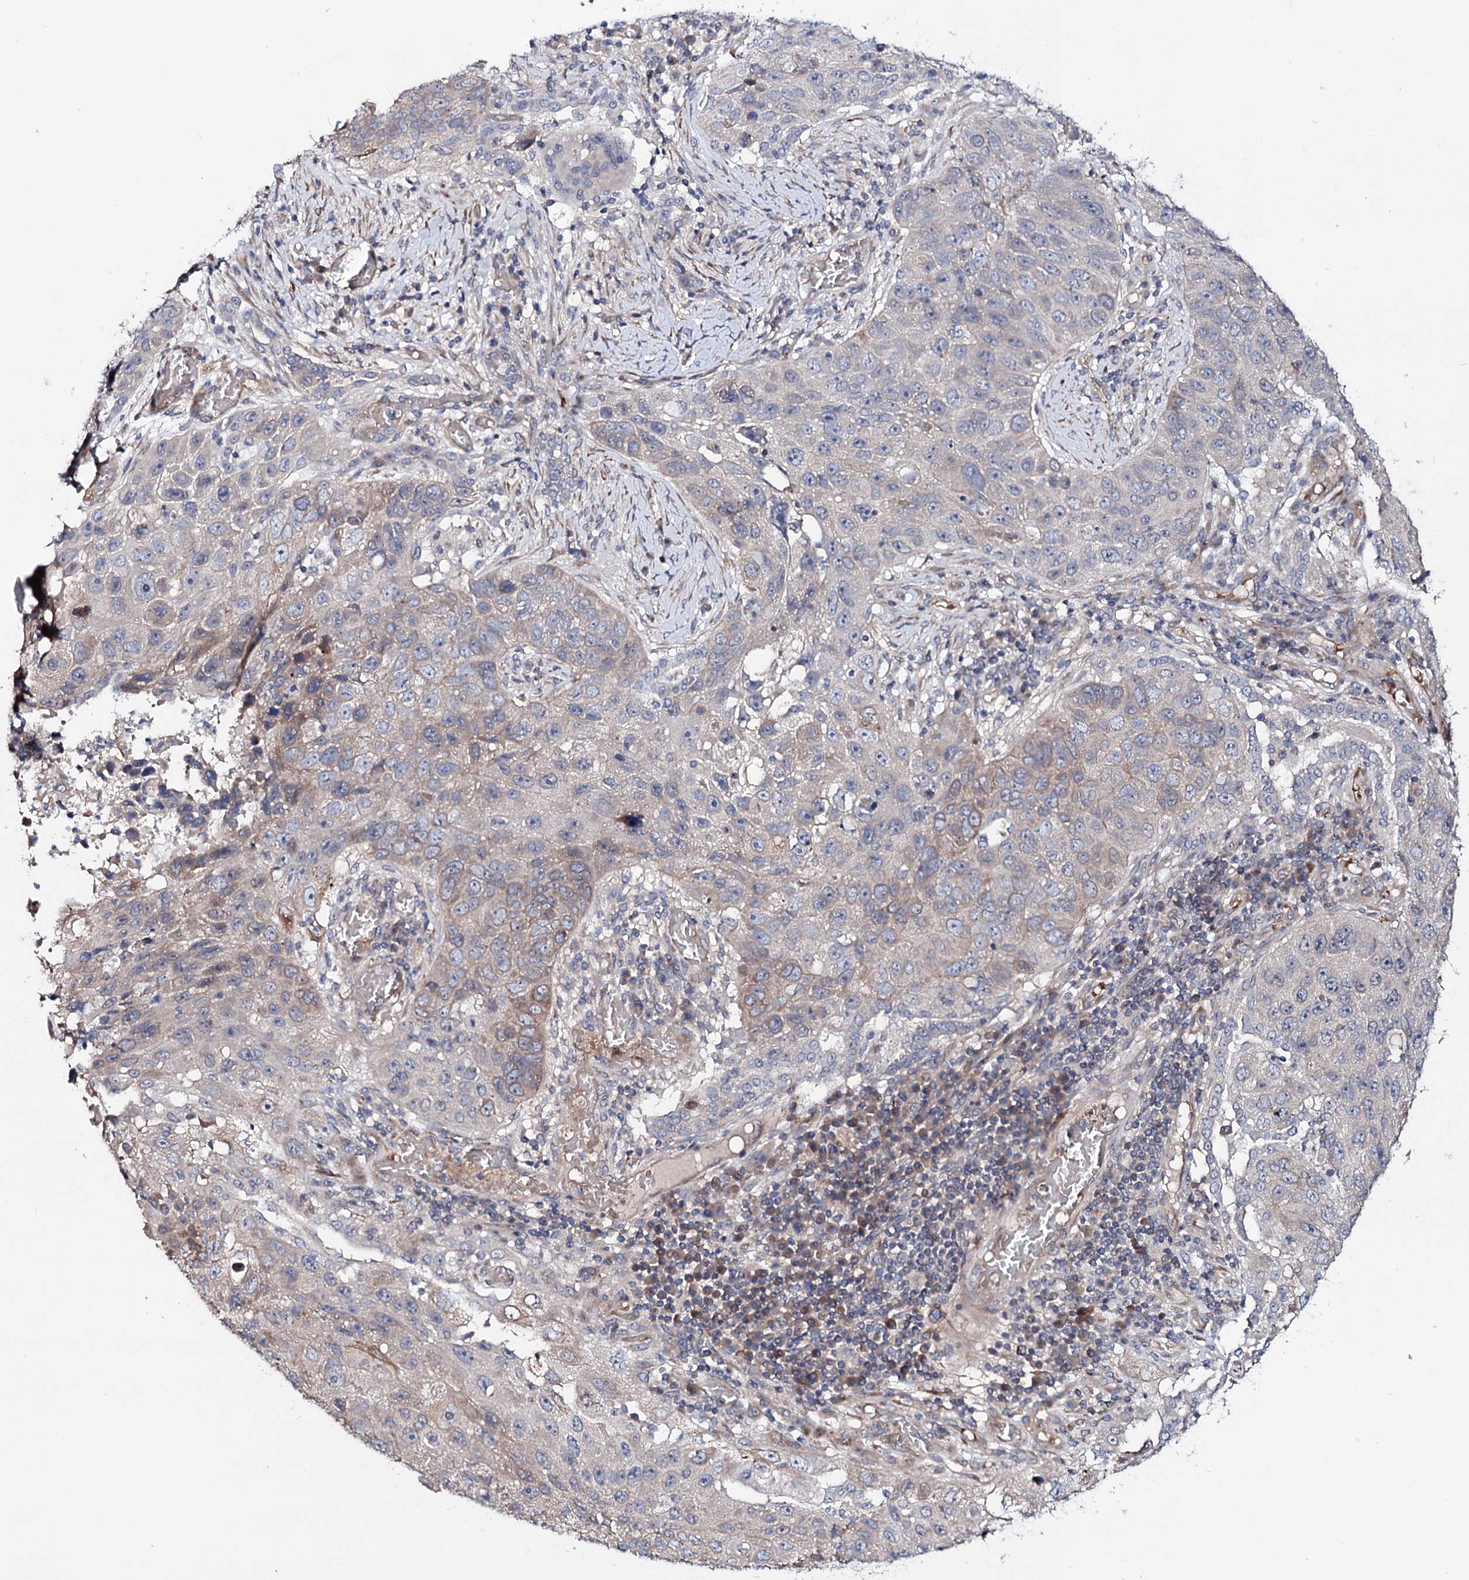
{"staining": {"intensity": "weak", "quantity": "<25%", "location": "cytoplasmic/membranous"}, "tissue": "lung cancer", "cell_type": "Tumor cells", "image_type": "cancer", "snomed": [{"axis": "morphology", "description": "Squamous cell carcinoma, NOS"}, {"axis": "topography", "description": "Lung"}], "caption": "Immunohistochemistry (IHC) of human squamous cell carcinoma (lung) demonstrates no expression in tumor cells.", "gene": "PTDSS2", "patient": {"sex": "male", "age": 61}}